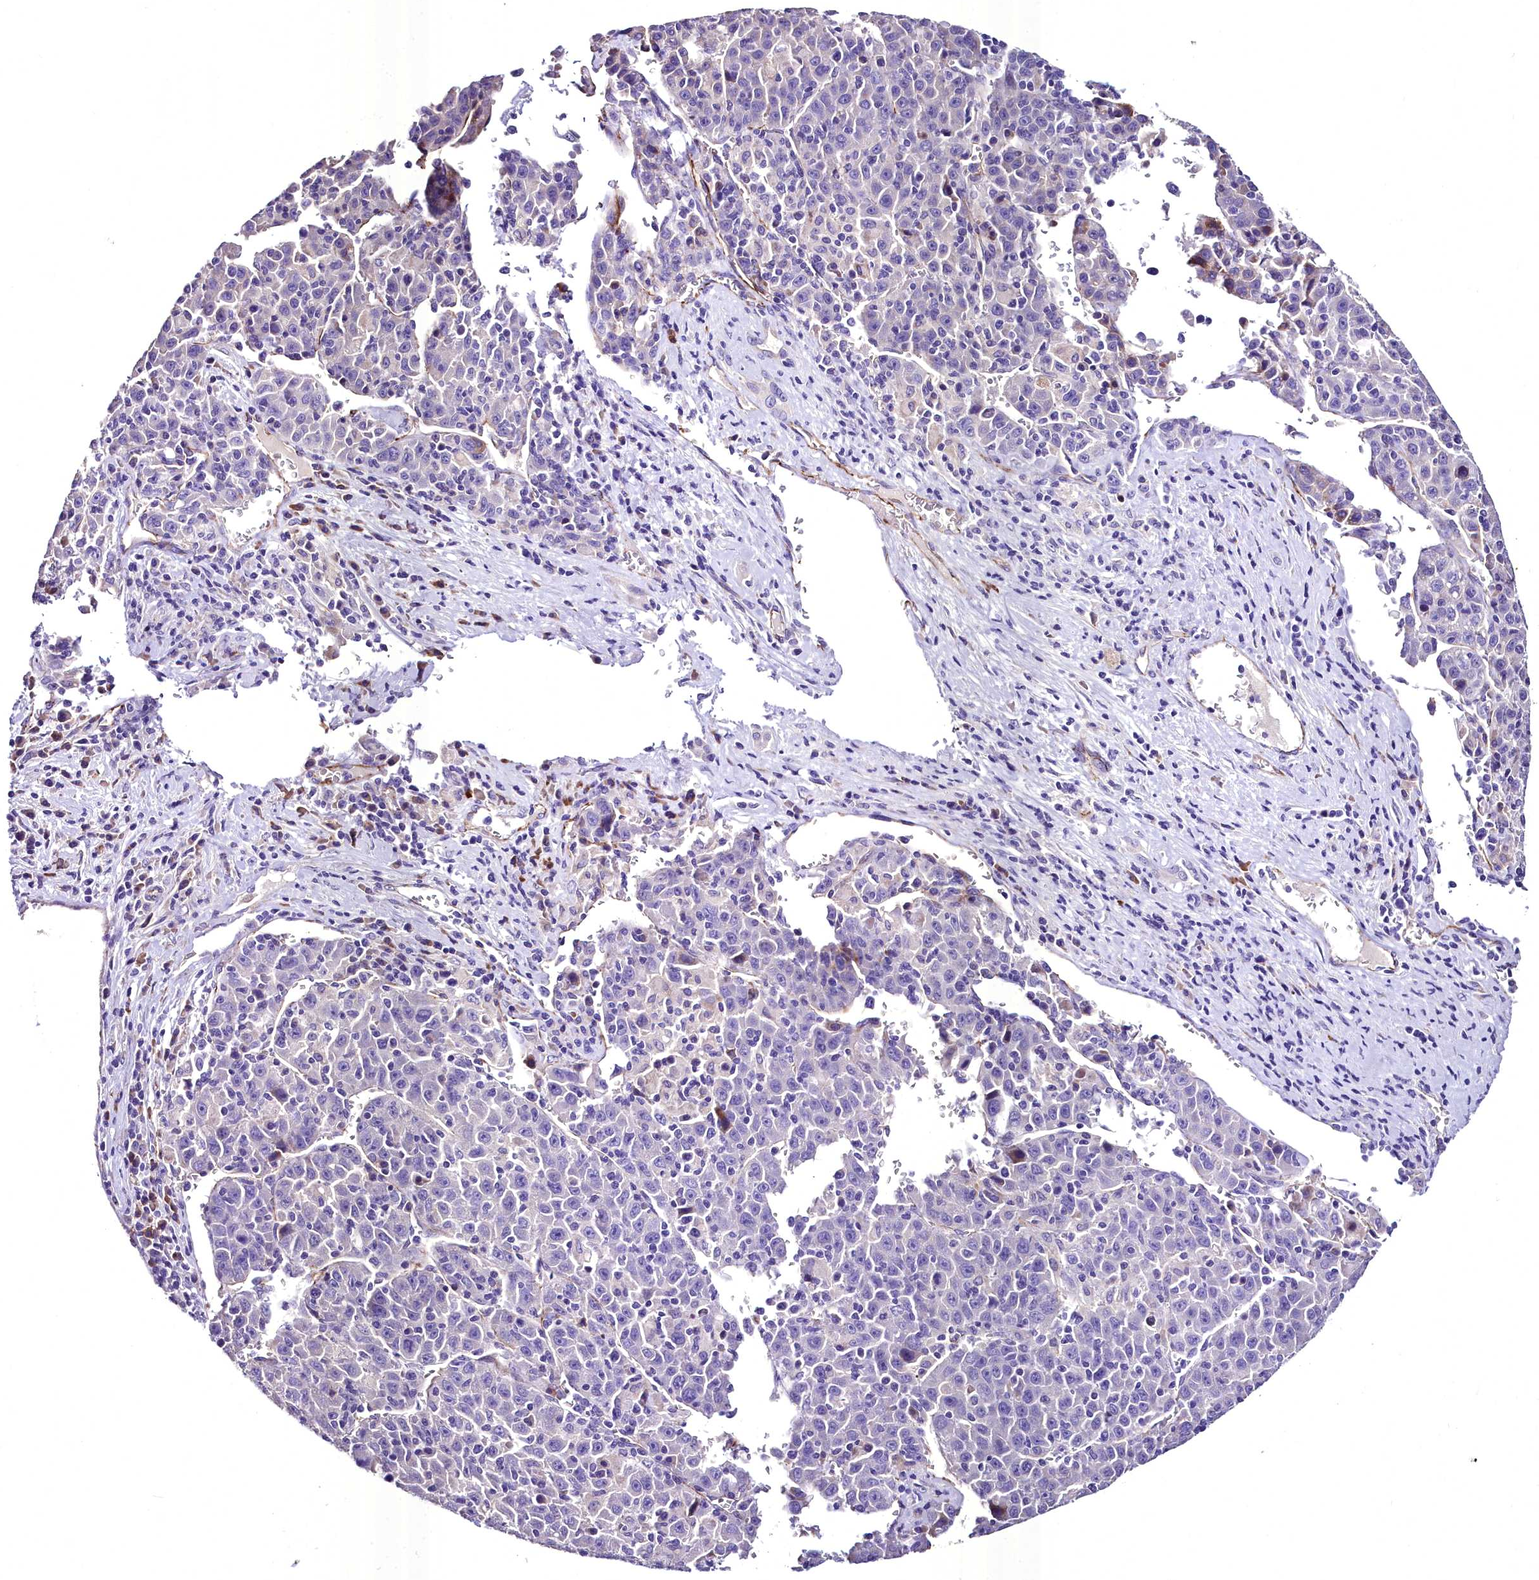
{"staining": {"intensity": "negative", "quantity": "none", "location": "none"}, "tissue": "liver cancer", "cell_type": "Tumor cells", "image_type": "cancer", "snomed": [{"axis": "morphology", "description": "Carcinoma, Hepatocellular, NOS"}, {"axis": "topography", "description": "Liver"}], "caption": "This micrograph is of hepatocellular carcinoma (liver) stained with IHC to label a protein in brown with the nuclei are counter-stained blue. There is no expression in tumor cells. The staining was performed using DAB (3,3'-diaminobenzidine) to visualize the protein expression in brown, while the nuclei were stained in blue with hematoxylin (Magnification: 20x).", "gene": "MS4A18", "patient": {"sex": "female", "age": 53}}